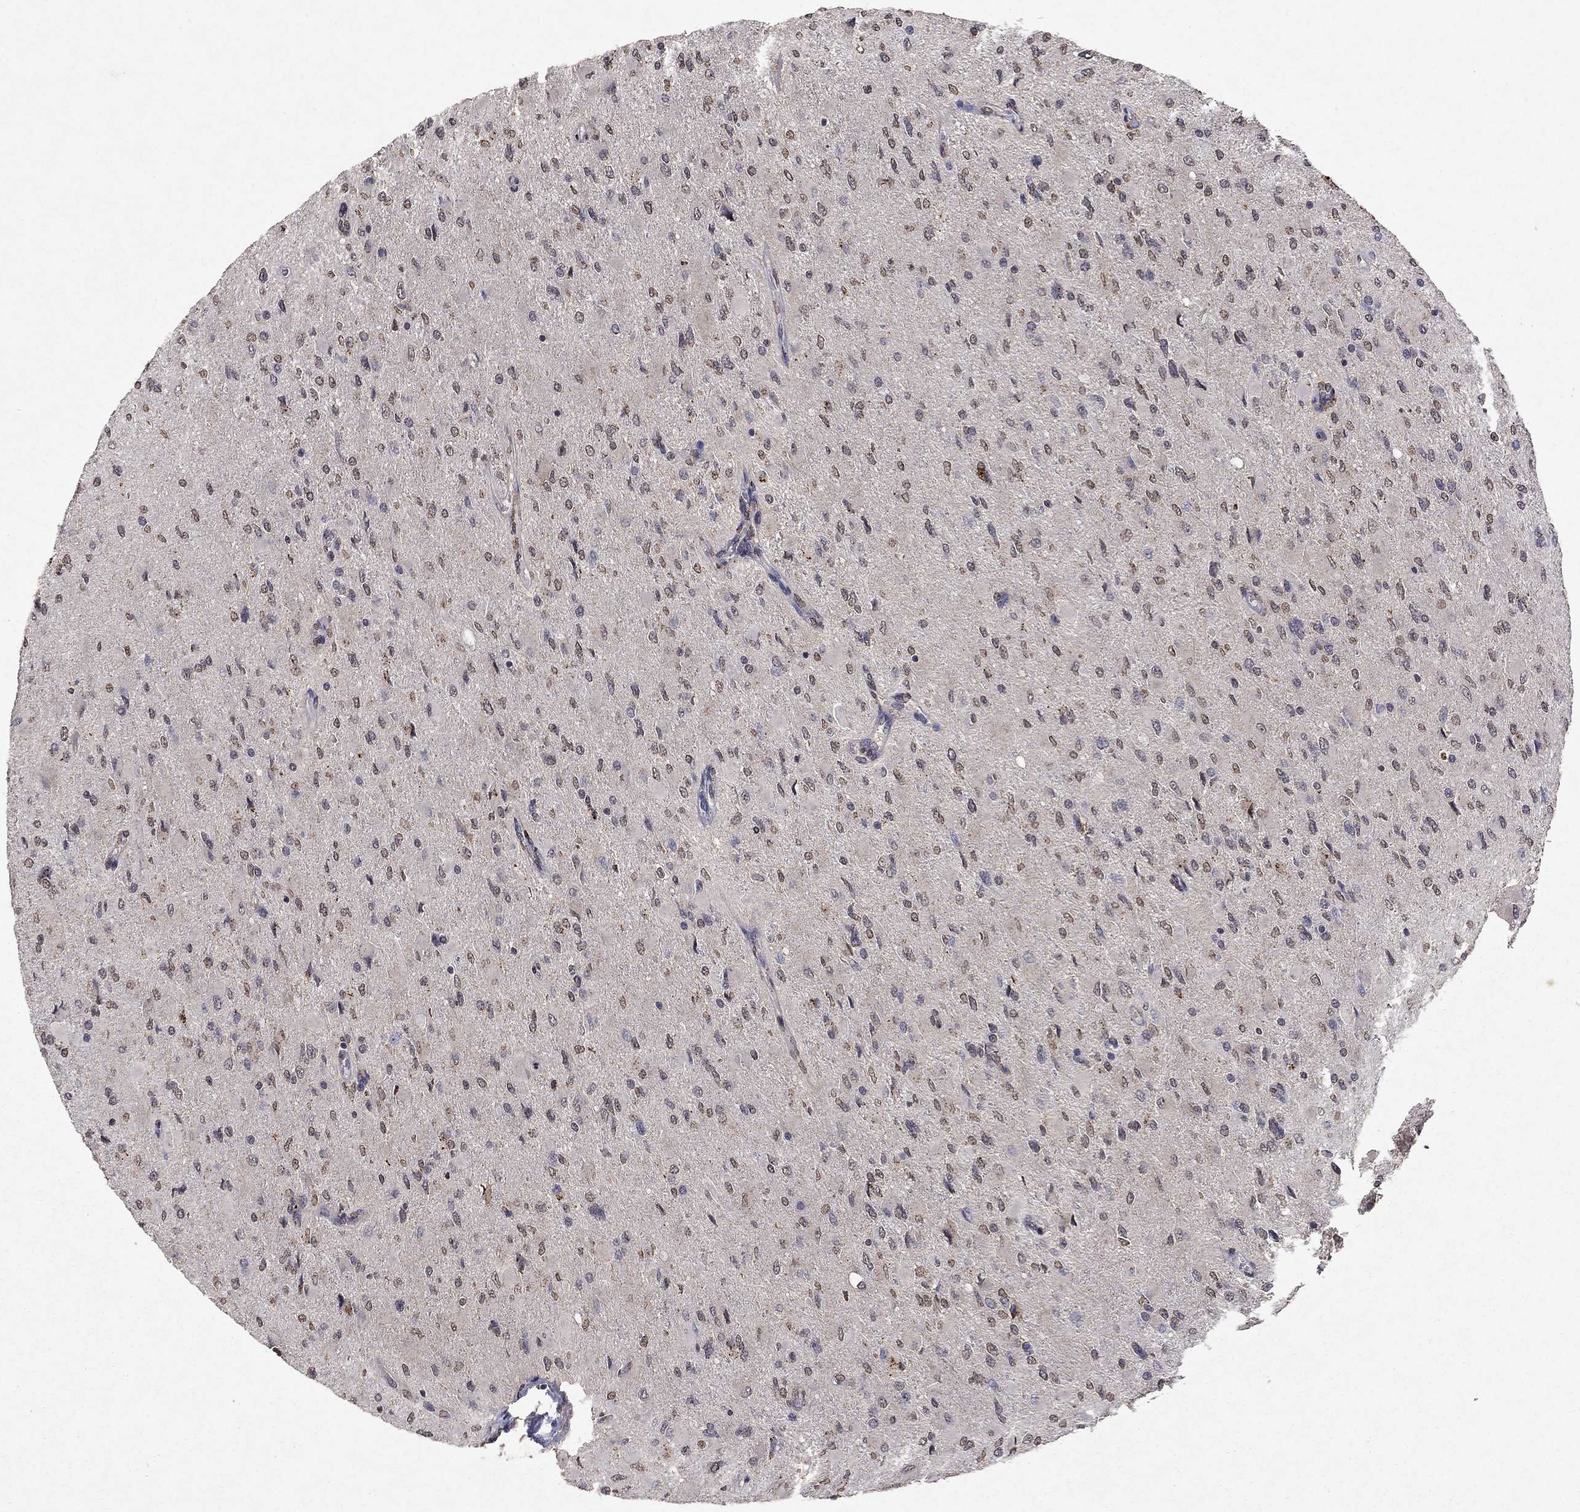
{"staining": {"intensity": "weak", "quantity": "25%-75%", "location": "nuclear"}, "tissue": "glioma", "cell_type": "Tumor cells", "image_type": "cancer", "snomed": [{"axis": "morphology", "description": "Glioma, malignant, High grade"}, {"axis": "topography", "description": "Cerebral cortex"}], "caption": "High-grade glioma (malignant) stained with a brown dye shows weak nuclear positive expression in about 25%-75% of tumor cells.", "gene": "TTC38", "patient": {"sex": "female", "age": 36}}